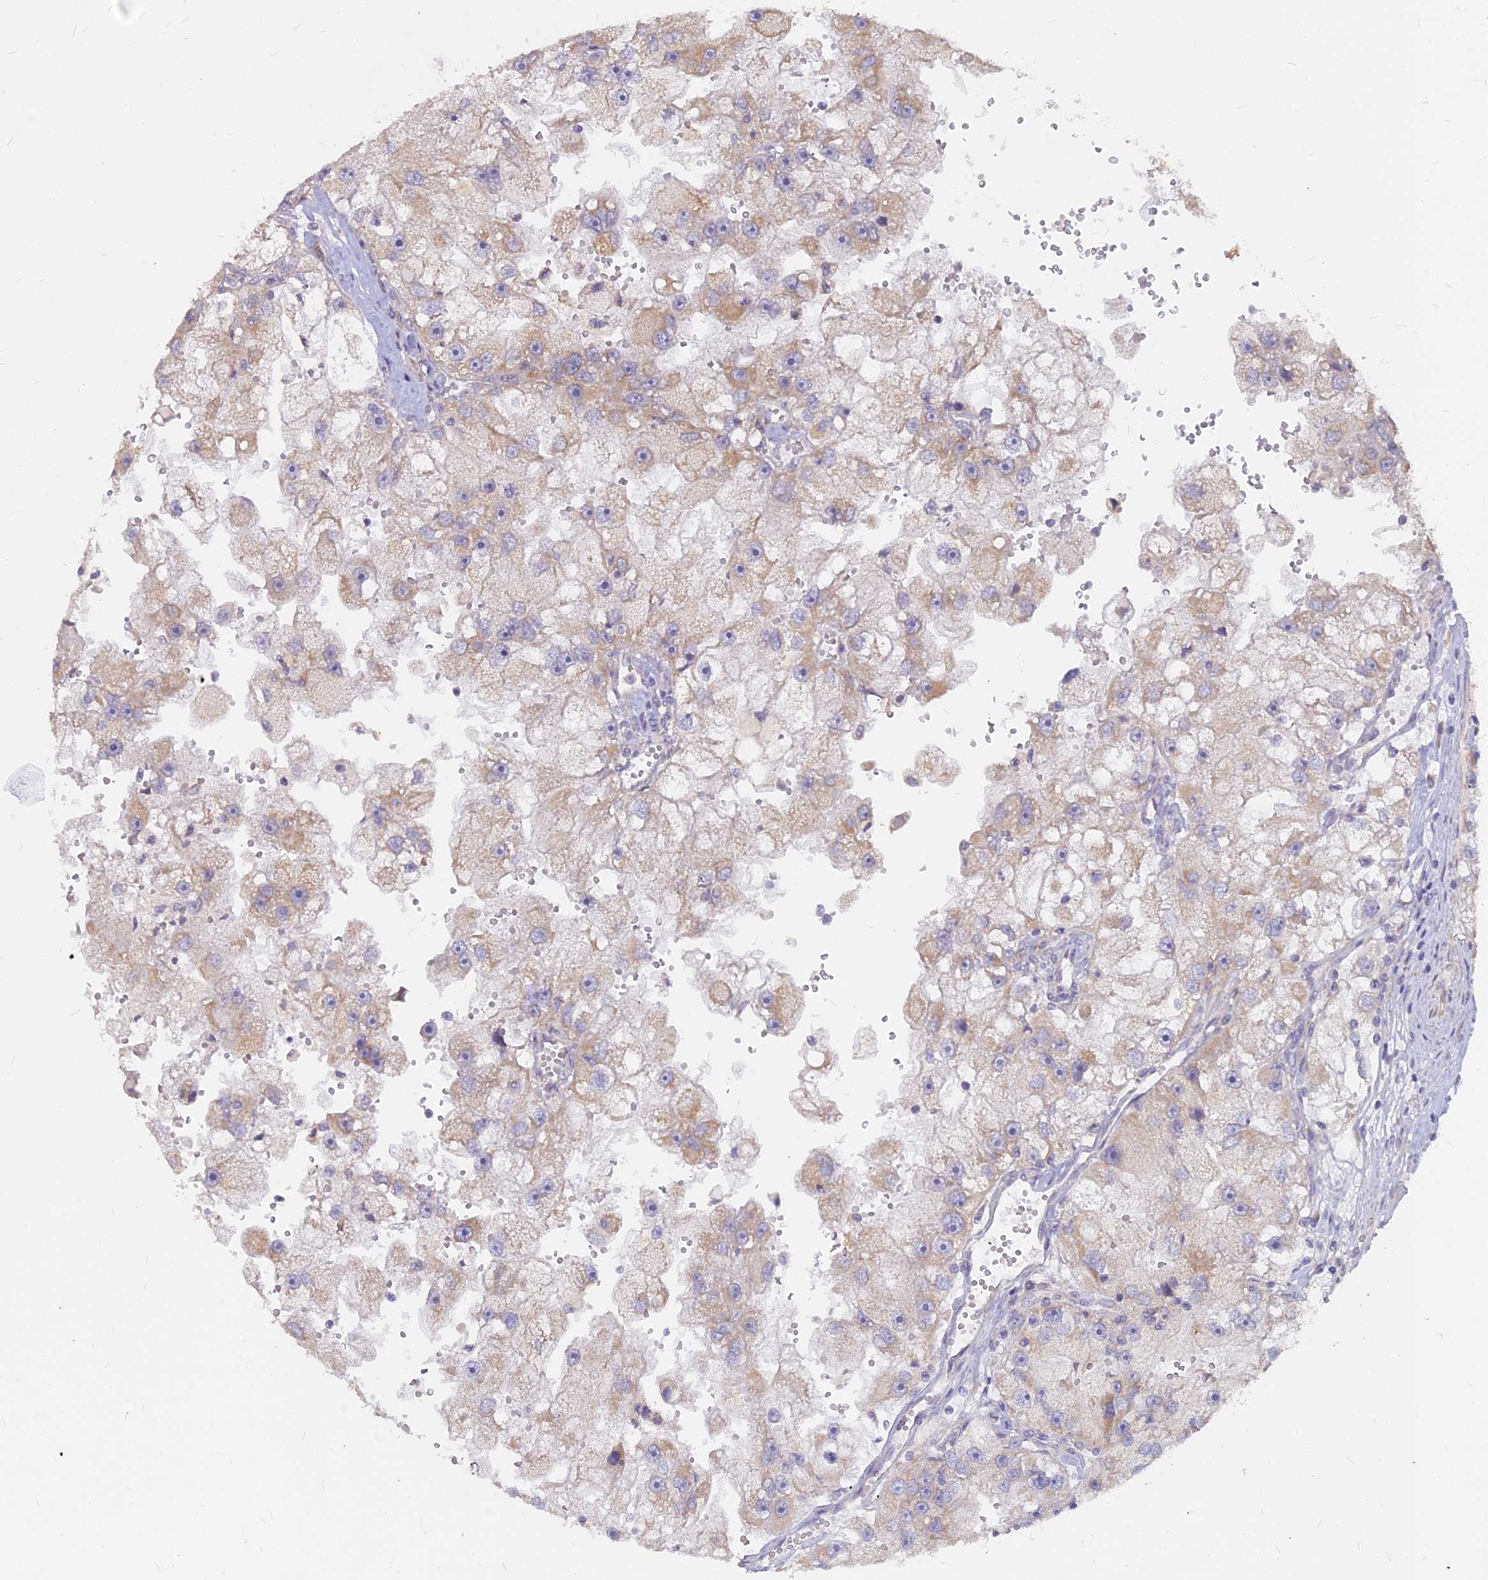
{"staining": {"intensity": "moderate", "quantity": "25%-75%", "location": "cytoplasmic/membranous"}, "tissue": "renal cancer", "cell_type": "Tumor cells", "image_type": "cancer", "snomed": [{"axis": "morphology", "description": "Adenocarcinoma, NOS"}, {"axis": "topography", "description": "Kidney"}], "caption": "DAB (3,3'-diaminobenzidine) immunohistochemical staining of human renal cancer (adenocarcinoma) exhibits moderate cytoplasmic/membranous protein positivity in about 25%-75% of tumor cells. The staining was performed using DAB (3,3'-diaminobenzidine), with brown indicating positive protein expression. Nuclei are stained blue with hematoxylin.", "gene": "MICU2", "patient": {"sex": "male", "age": 63}}